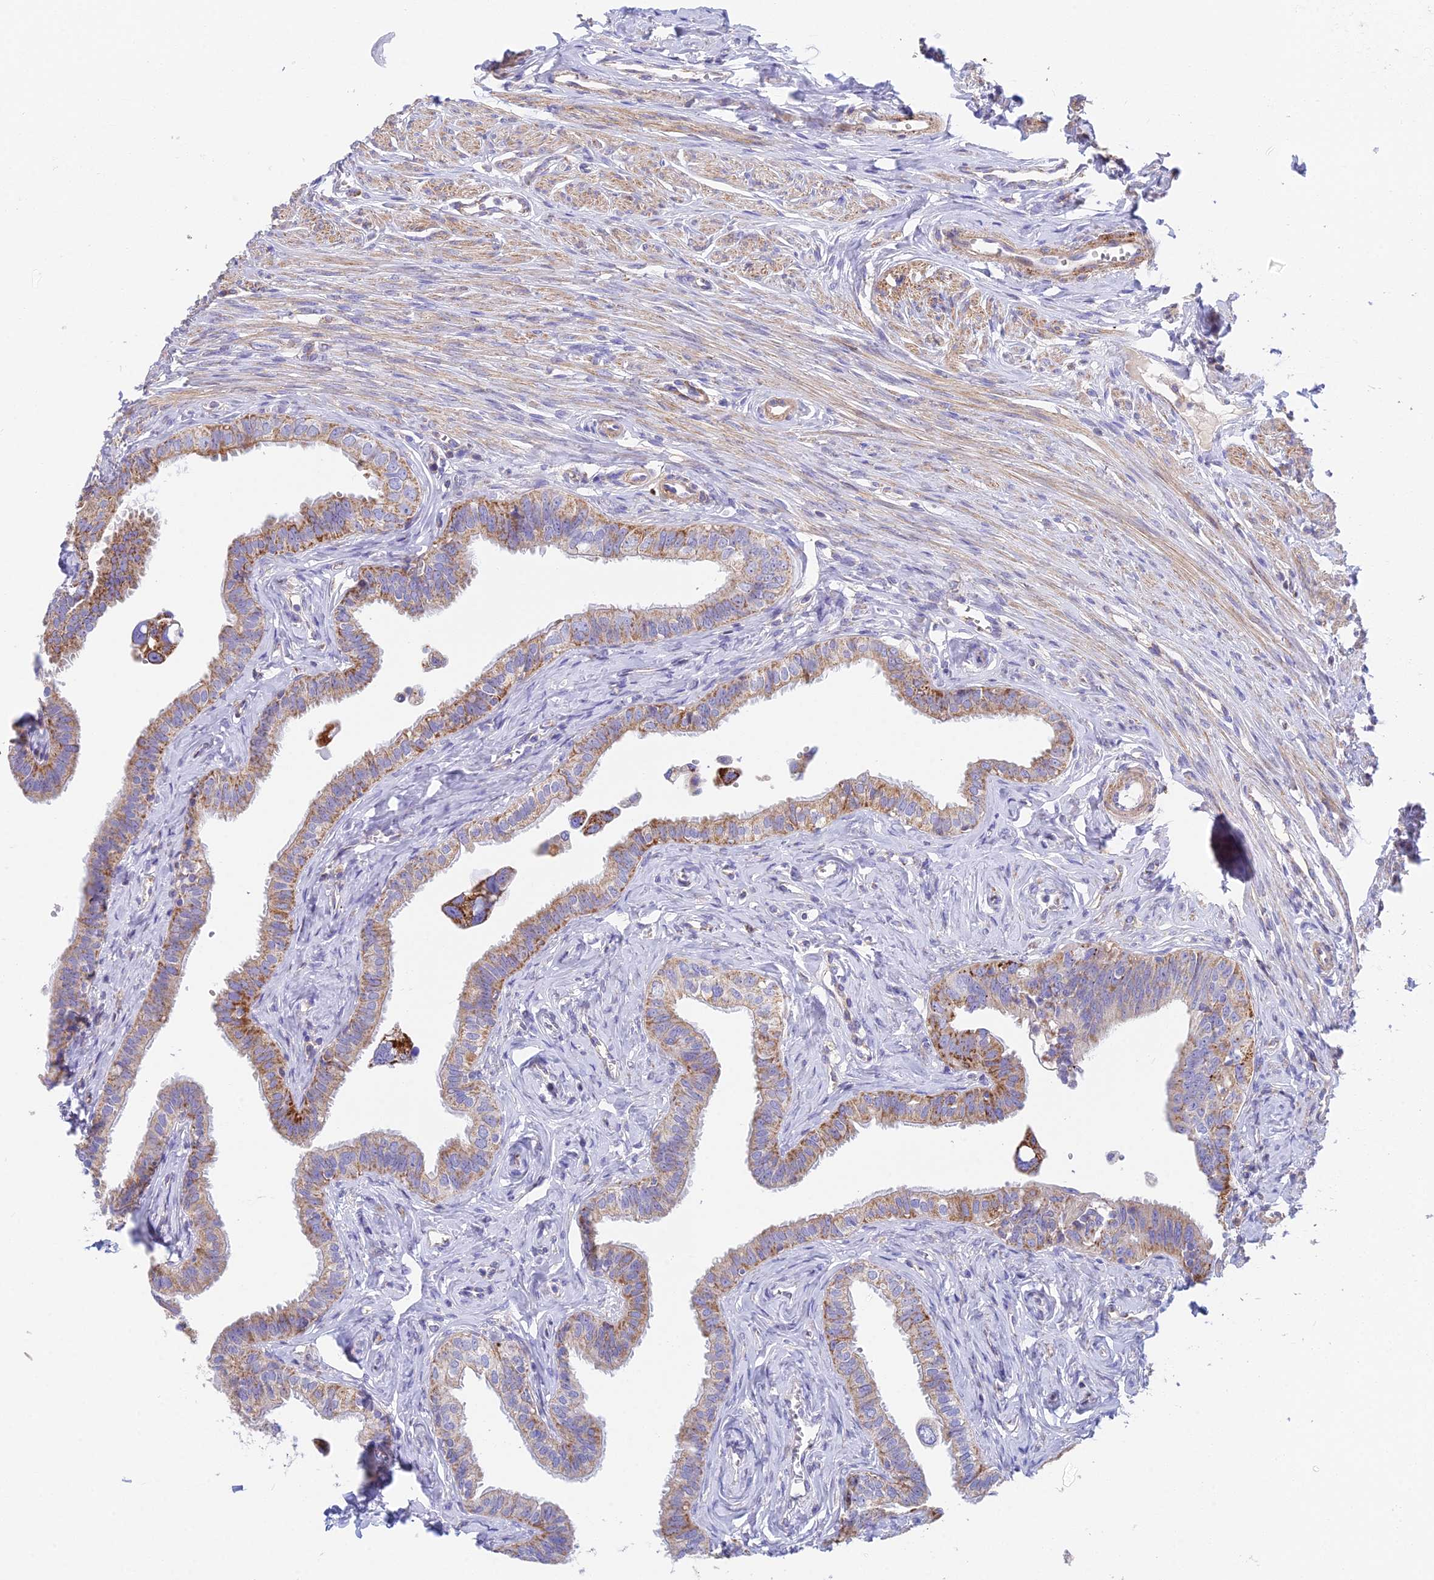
{"staining": {"intensity": "moderate", "quantity": ">75%", "location": "cytoplasmic/membranous"}, "tissue": "fallopian tube", "cell_type": "Glandular cells", "image_type": "normal", "snomed": [{"axis": "morphology", "description": "Normal tissue, NOS"}, {"axis": "morphology", "description": "Carcinoma, NOS"}, {"axis": "topography", "description": "Fallopian tube"}, {"axis": "topography", "description": "Ovary"}], "caption": "A brown stain labels moderate cytoplasmic/membranous positivity of a protein in glandular cells of normal fallopian tube. (Brightfield microscopy of DAB IHC at high magnification).", "gene": "CSPG4", "patient": {"sex": "female", "age": 59}}